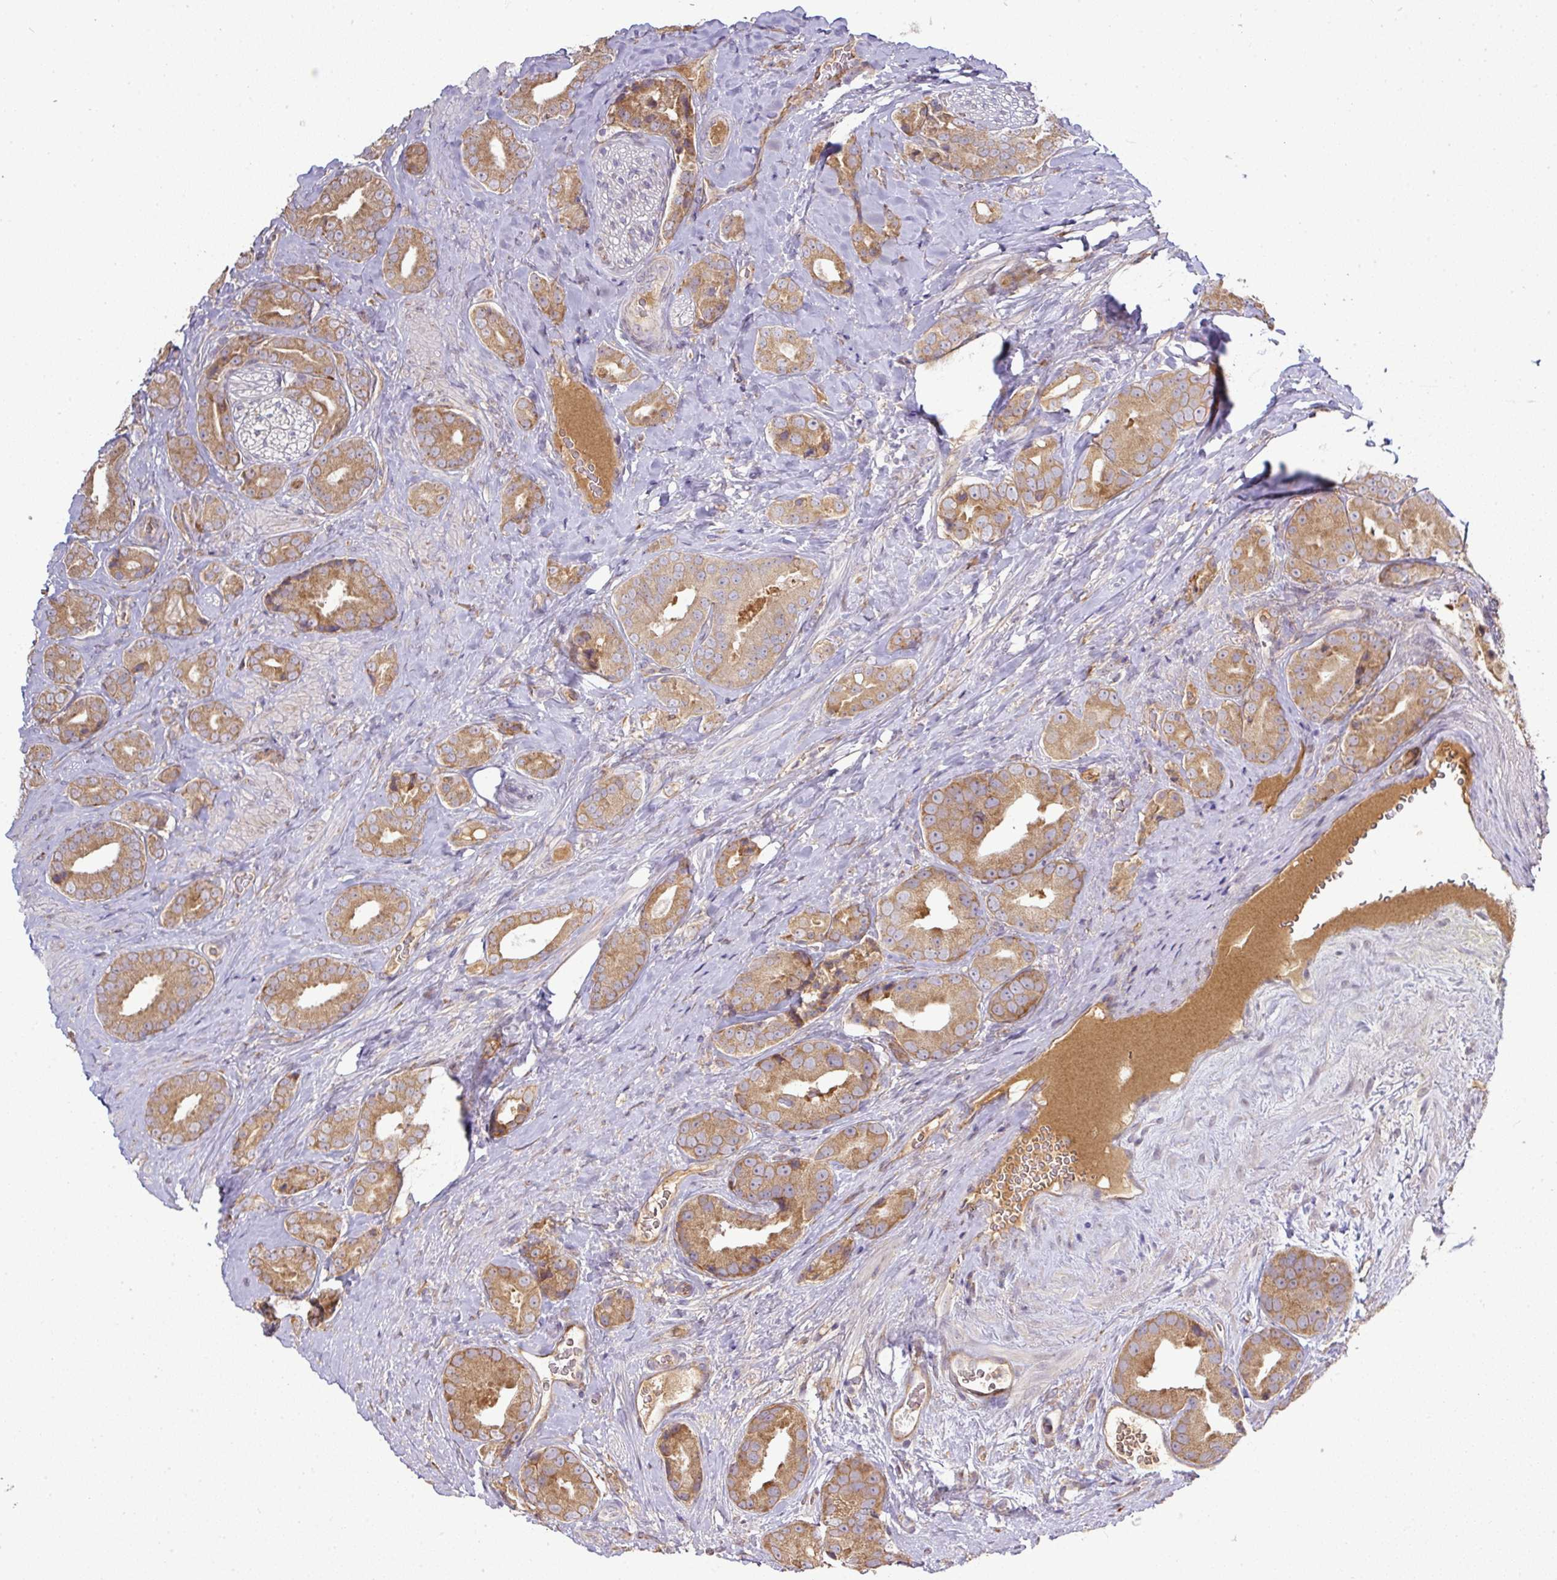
{"staining": {"intensity": "moderate", "quantity": ">75%", "location": "cytoplasmic/membranous"}, "tissue": "prostate cancer", "cell_type": "Tumor cells", "image_type": "cancer", "snomed": [{"axis": "morphology", "description": "Adenocarcinoma, High grade"}, {"axis": "topography", "description": "Prostate"}], "caption": "This photomicrograph displays immunohistochemistry staining of prostate cancer (adenocarcinoma (high-grade)), with medium moderate cytoplasmic/membranous staining in approximately >75% of tumor cells.", "gene": "GALP", "patient": {"sex": "male", "age": 63}}